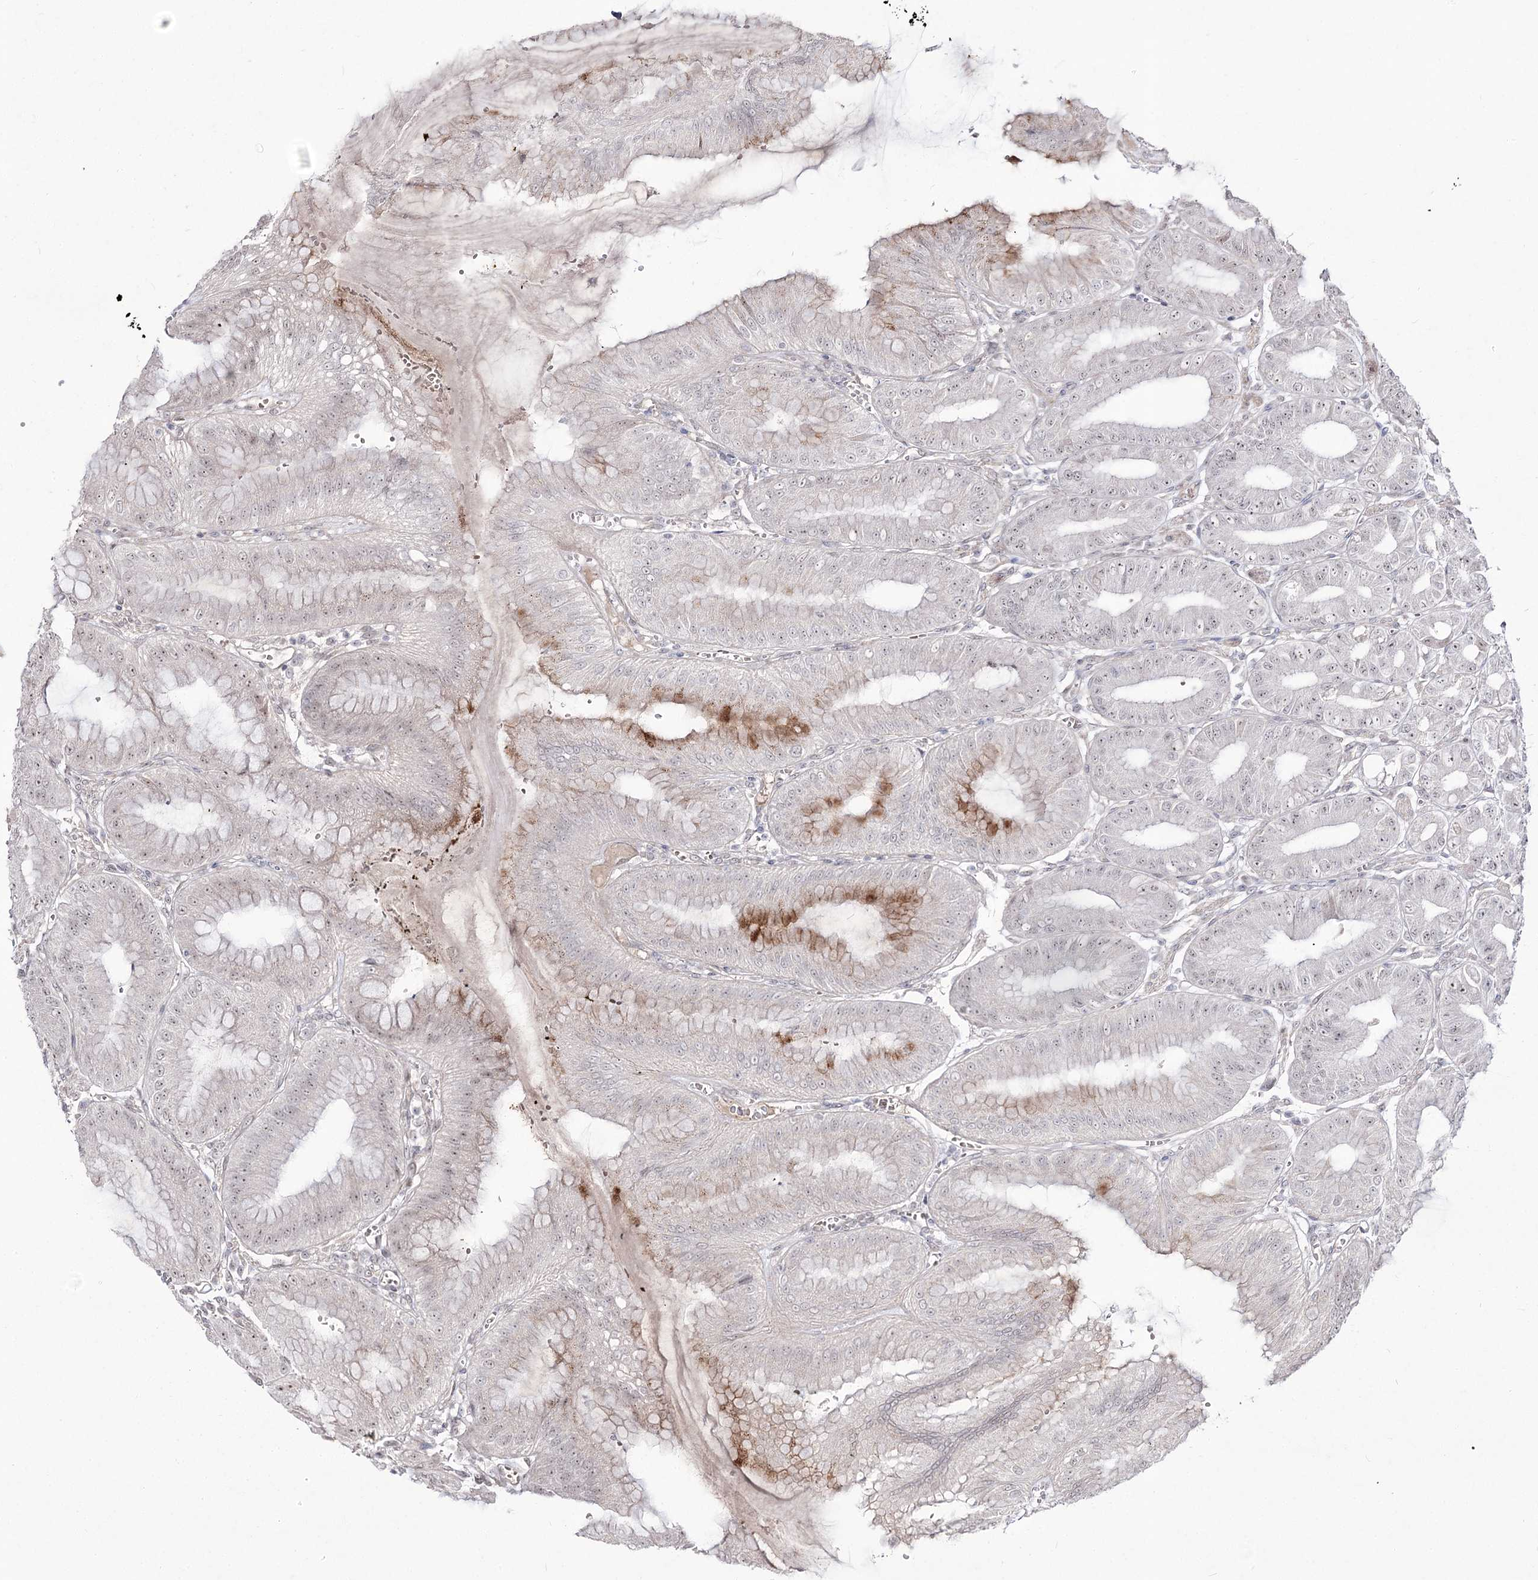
{"staining": {"intensity": "moderate", "quantity": "<25%", "location": "cytoplasmic/membranous"}, "tissue": "stomach", "cell_type": "Glandular cells", "image_type": "normal", "snomed": [{"axis": "morphology", "description": "Normal tissue, NOS"}, {"axis": "topography", "description": "Stomach, lower"}], "caption": "Stomach stained with DAB (3,3'-diaminobenzidine) IHC exhibits low levels of moderate cytoplasmic/membranous expression in about <25% of glandular cells.", "gene": "RRP9", "patient": {"sex": "male", "age": 71}}